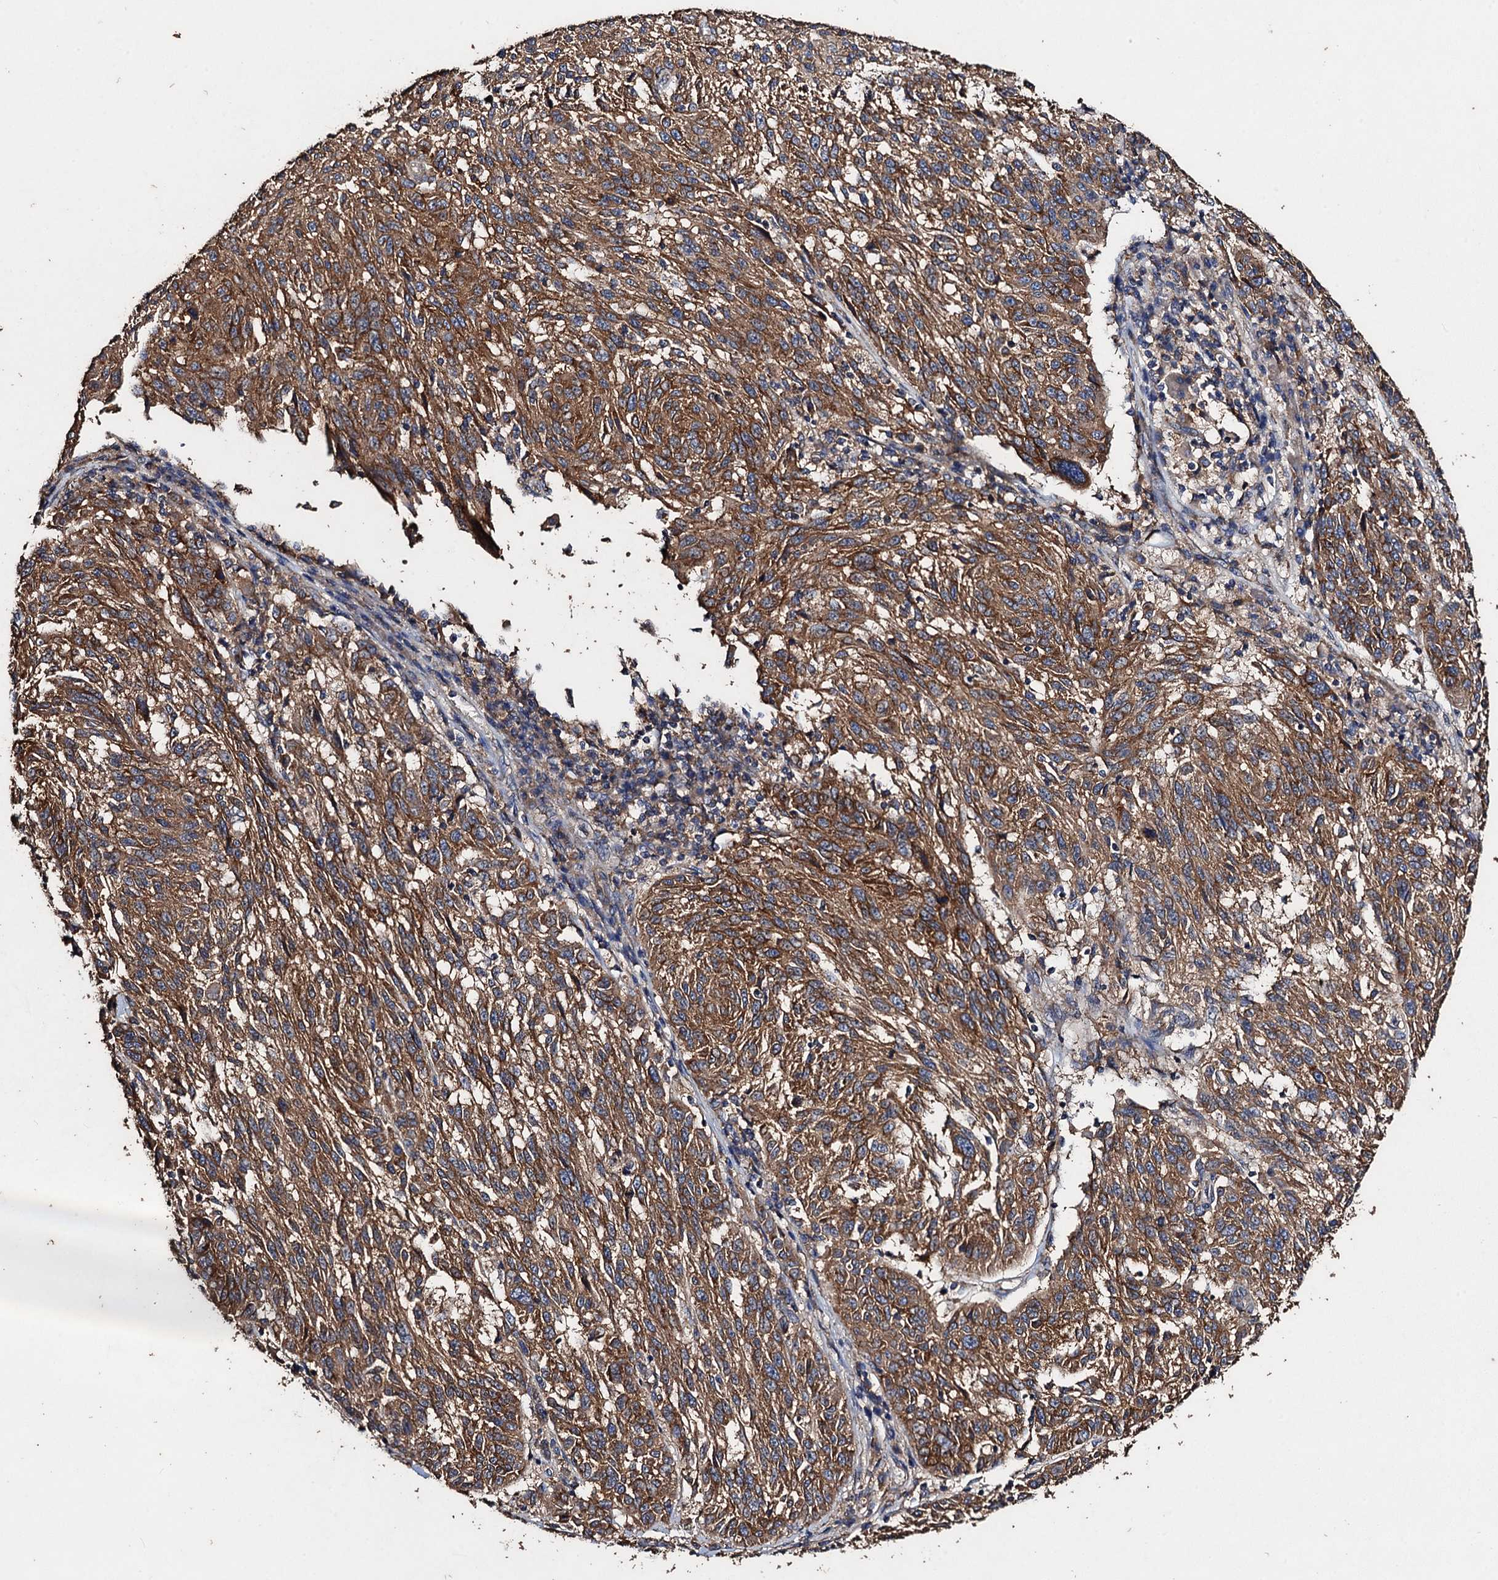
{"staining": {"intensity": "moderate", "quantity": ">75%", "location": "cytoplasmic/membranous"}, "tissue": "melanoma", "cell_type": "Tumor cells", "image_type": "cancer", "snomed": [{"axis": "morphology", "description": "Malignant melanoma, NOS"}, {"axis": "topography", "description": "Skin"}], "caption": "A photomicrograph showing moderate cytoplasmic/membranous expression in approximately >75% of tumor cells in malignant melanoma, as visualized by brown immunohistochemical staining.", "gene": "SCUBE3", "patient": {"sex": "male", "age": 53}}